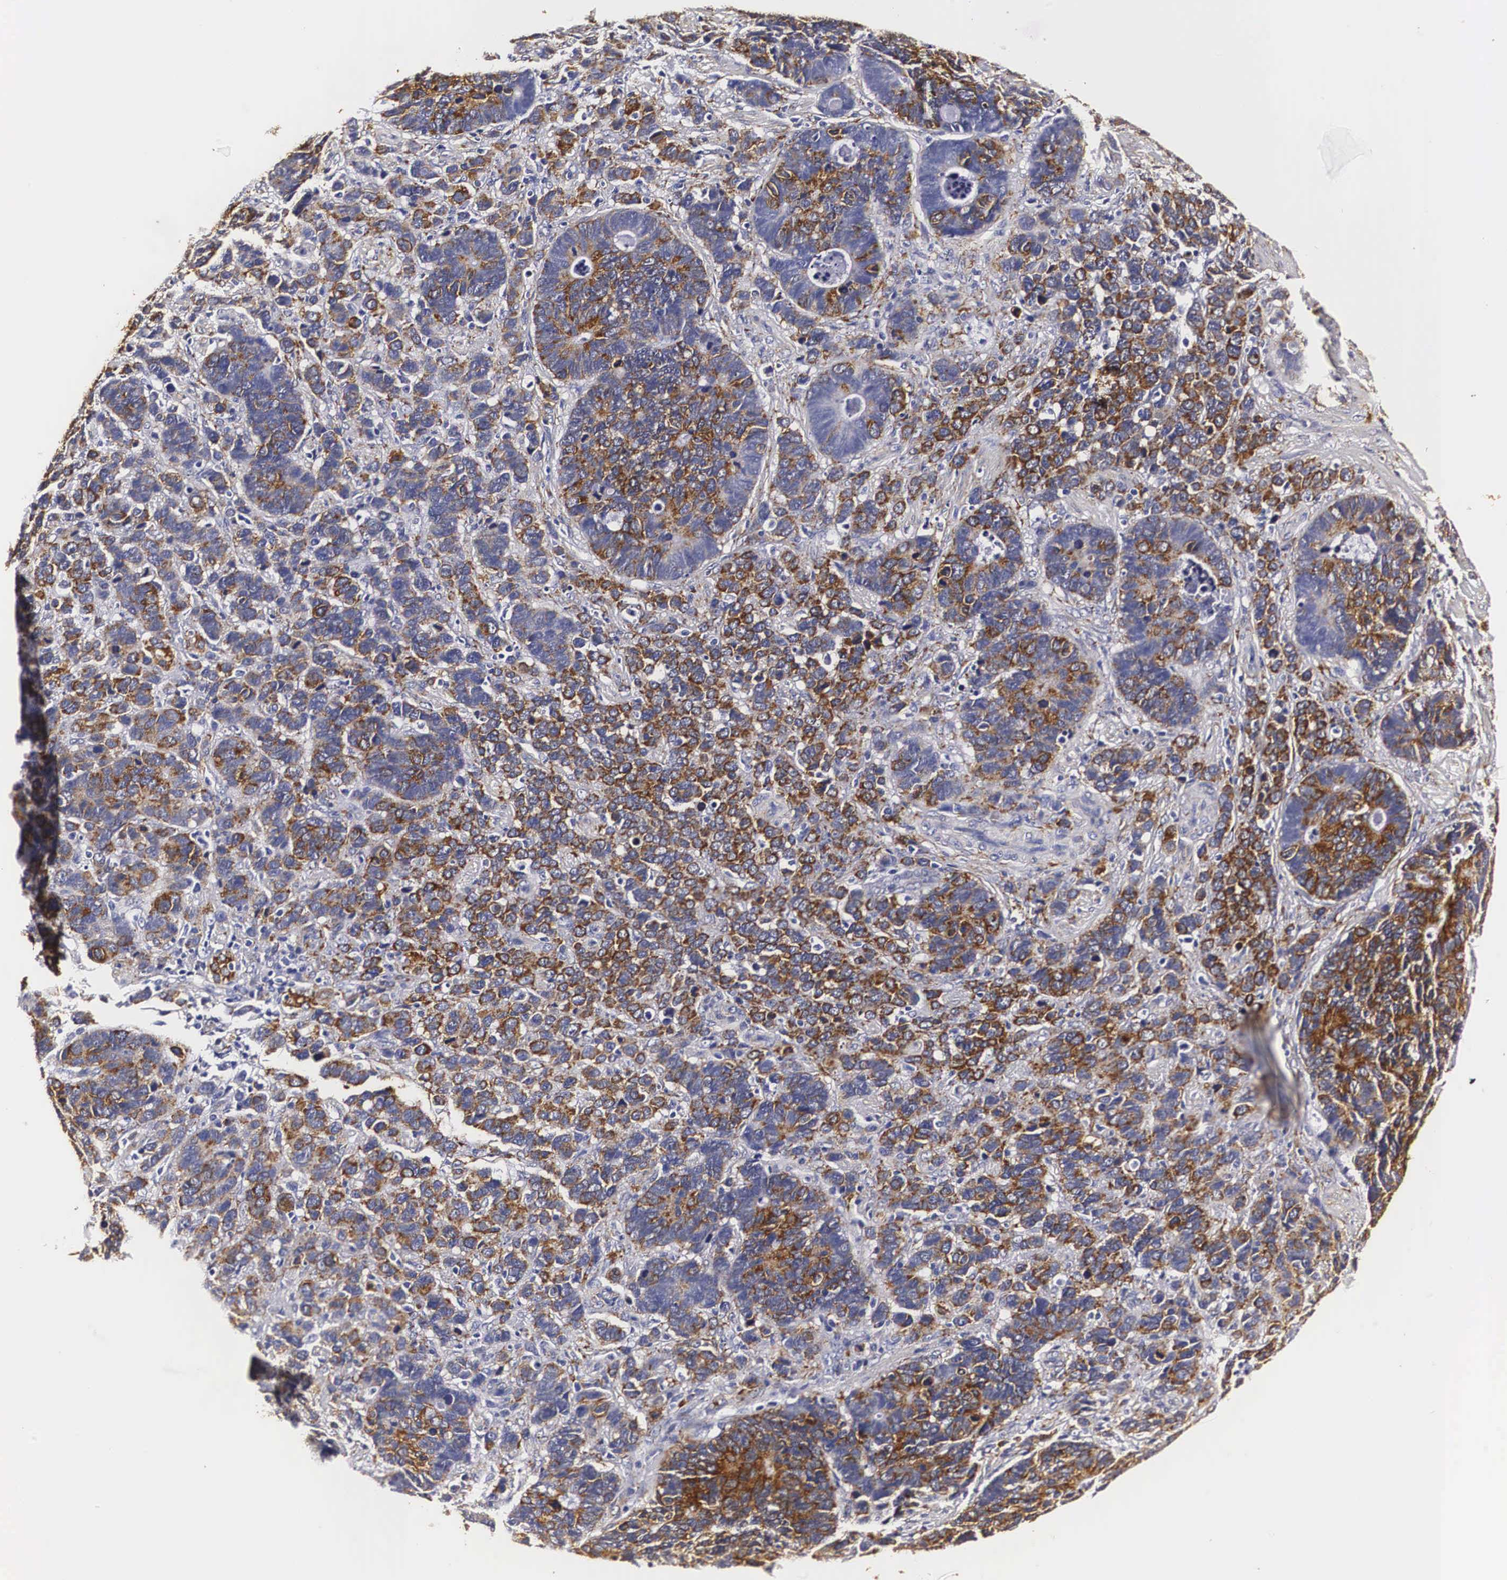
{"staining": {"intensity": "moderate", "quantity": ">75%", "location": "cytoplasmic/membranous"}, "tissue": "stomach cancer", "cell_type": "Tumor cells", "image_type": "cancer", "snomed": [{"axis": "morphology", "description": "Adenocarcinoma, NOS"}, {"axis": "topography", "description": "Stomach, upper"}], "caption": "A brown stain shows moderate cytoplasmic/membranous positivity of a protein in adenocarcinoma (stomach) tumor cells.", "gene": "CKAP4", "patient": {"sex": "male", "age": 71}}